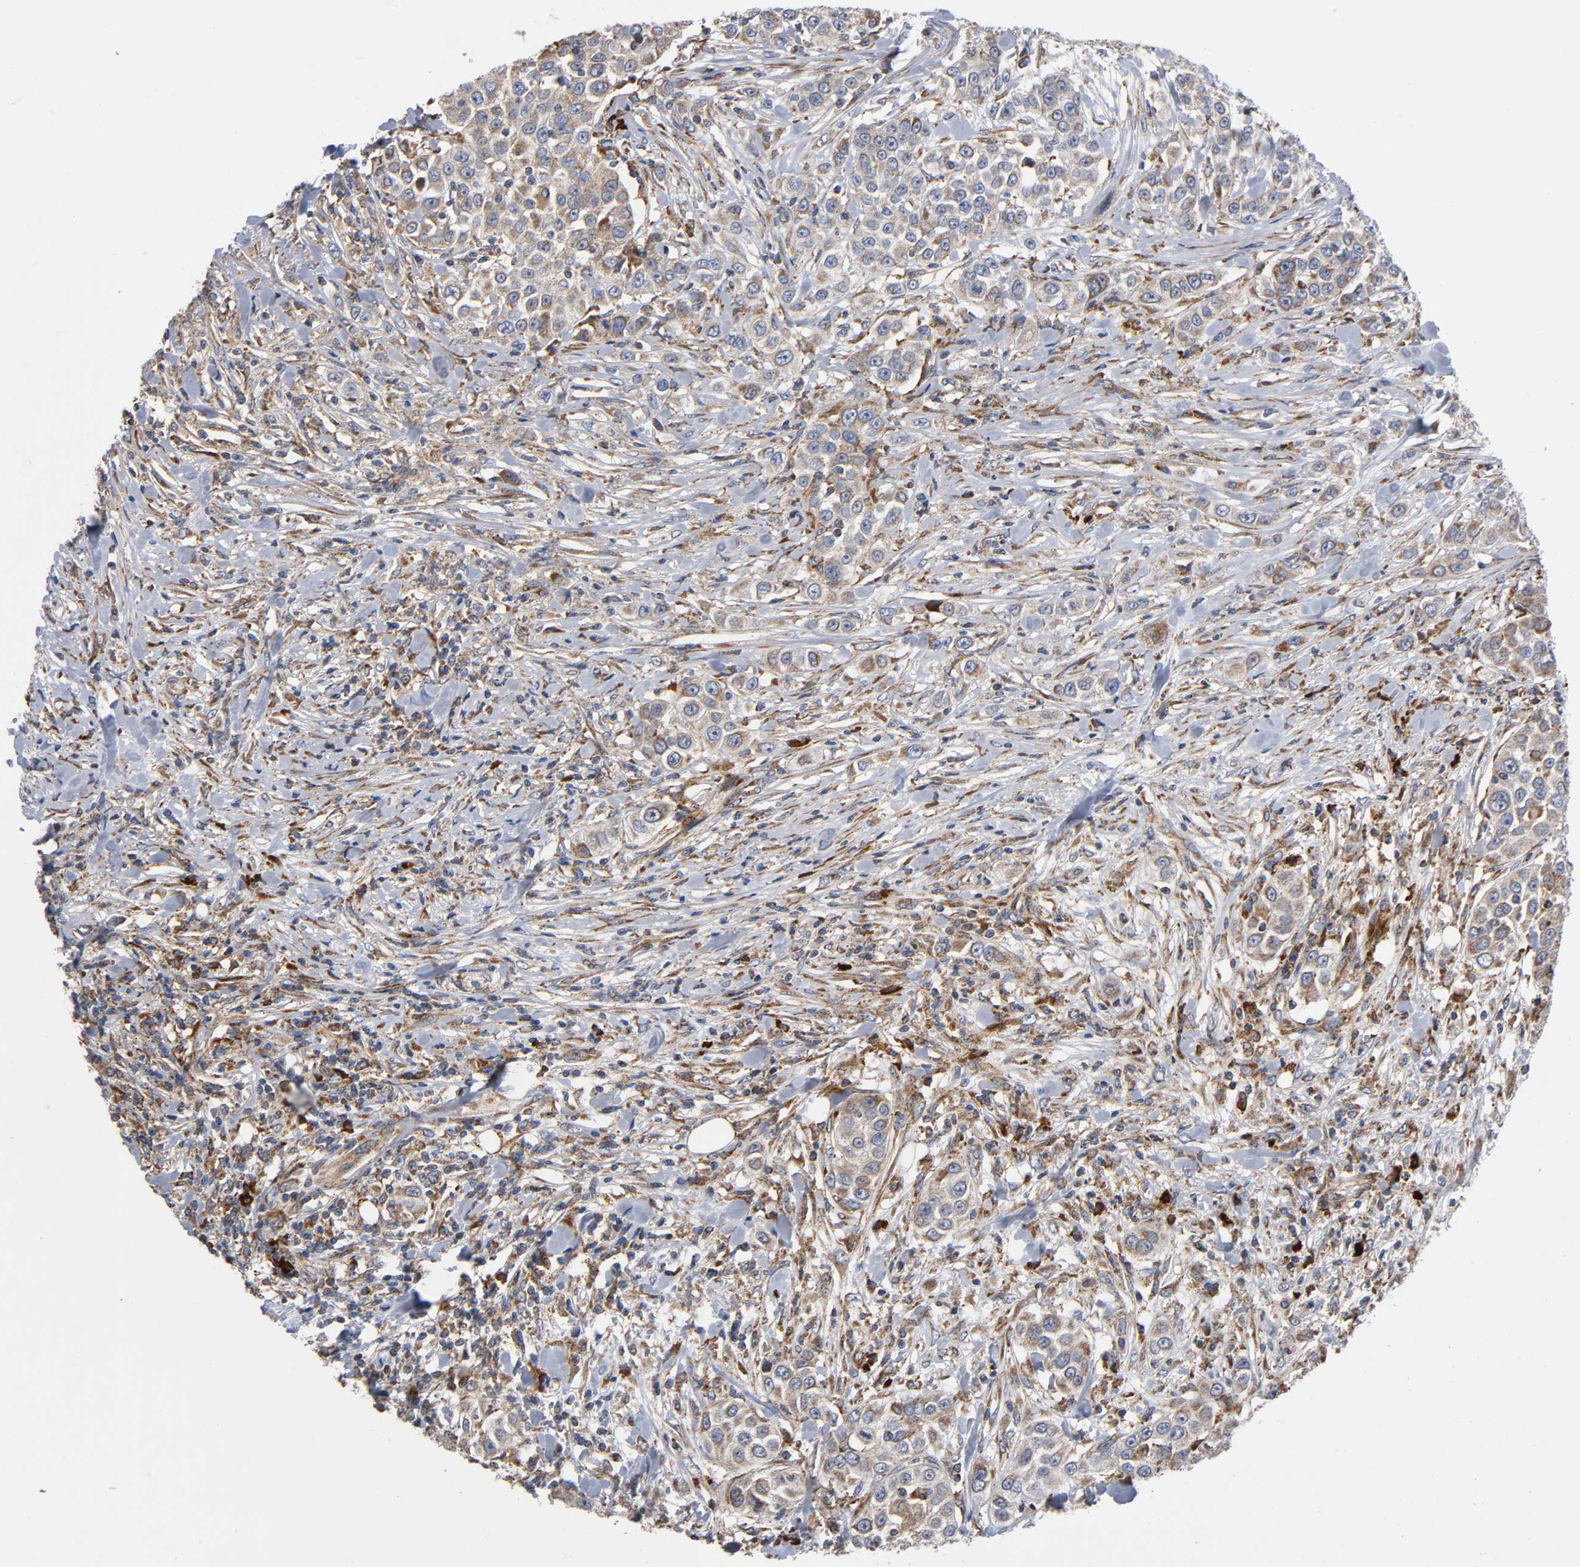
{"staining": {"intensity": "moderate", "quantity": "25%-75%", "location": "cytoplasmic/membranous"}, "tissue": "urothelial cancer", "cell_type": "Tumor cells", "image_type": "cancer", "snomed": [{"axis": "morphology", "description": "Urothelial carcinoma, High grade"}, {"axis": "topography", "description": "Urinary bladder"}], "caption": "Urothelial carcinoma (high-grade) stained for a protein (brown) shows moderate cytoplasmic/membranous positive expression in about 25%-75% of tumor cells.", "gene": "MAP3K1", "patient": {"sex": "female", "age": 80}}